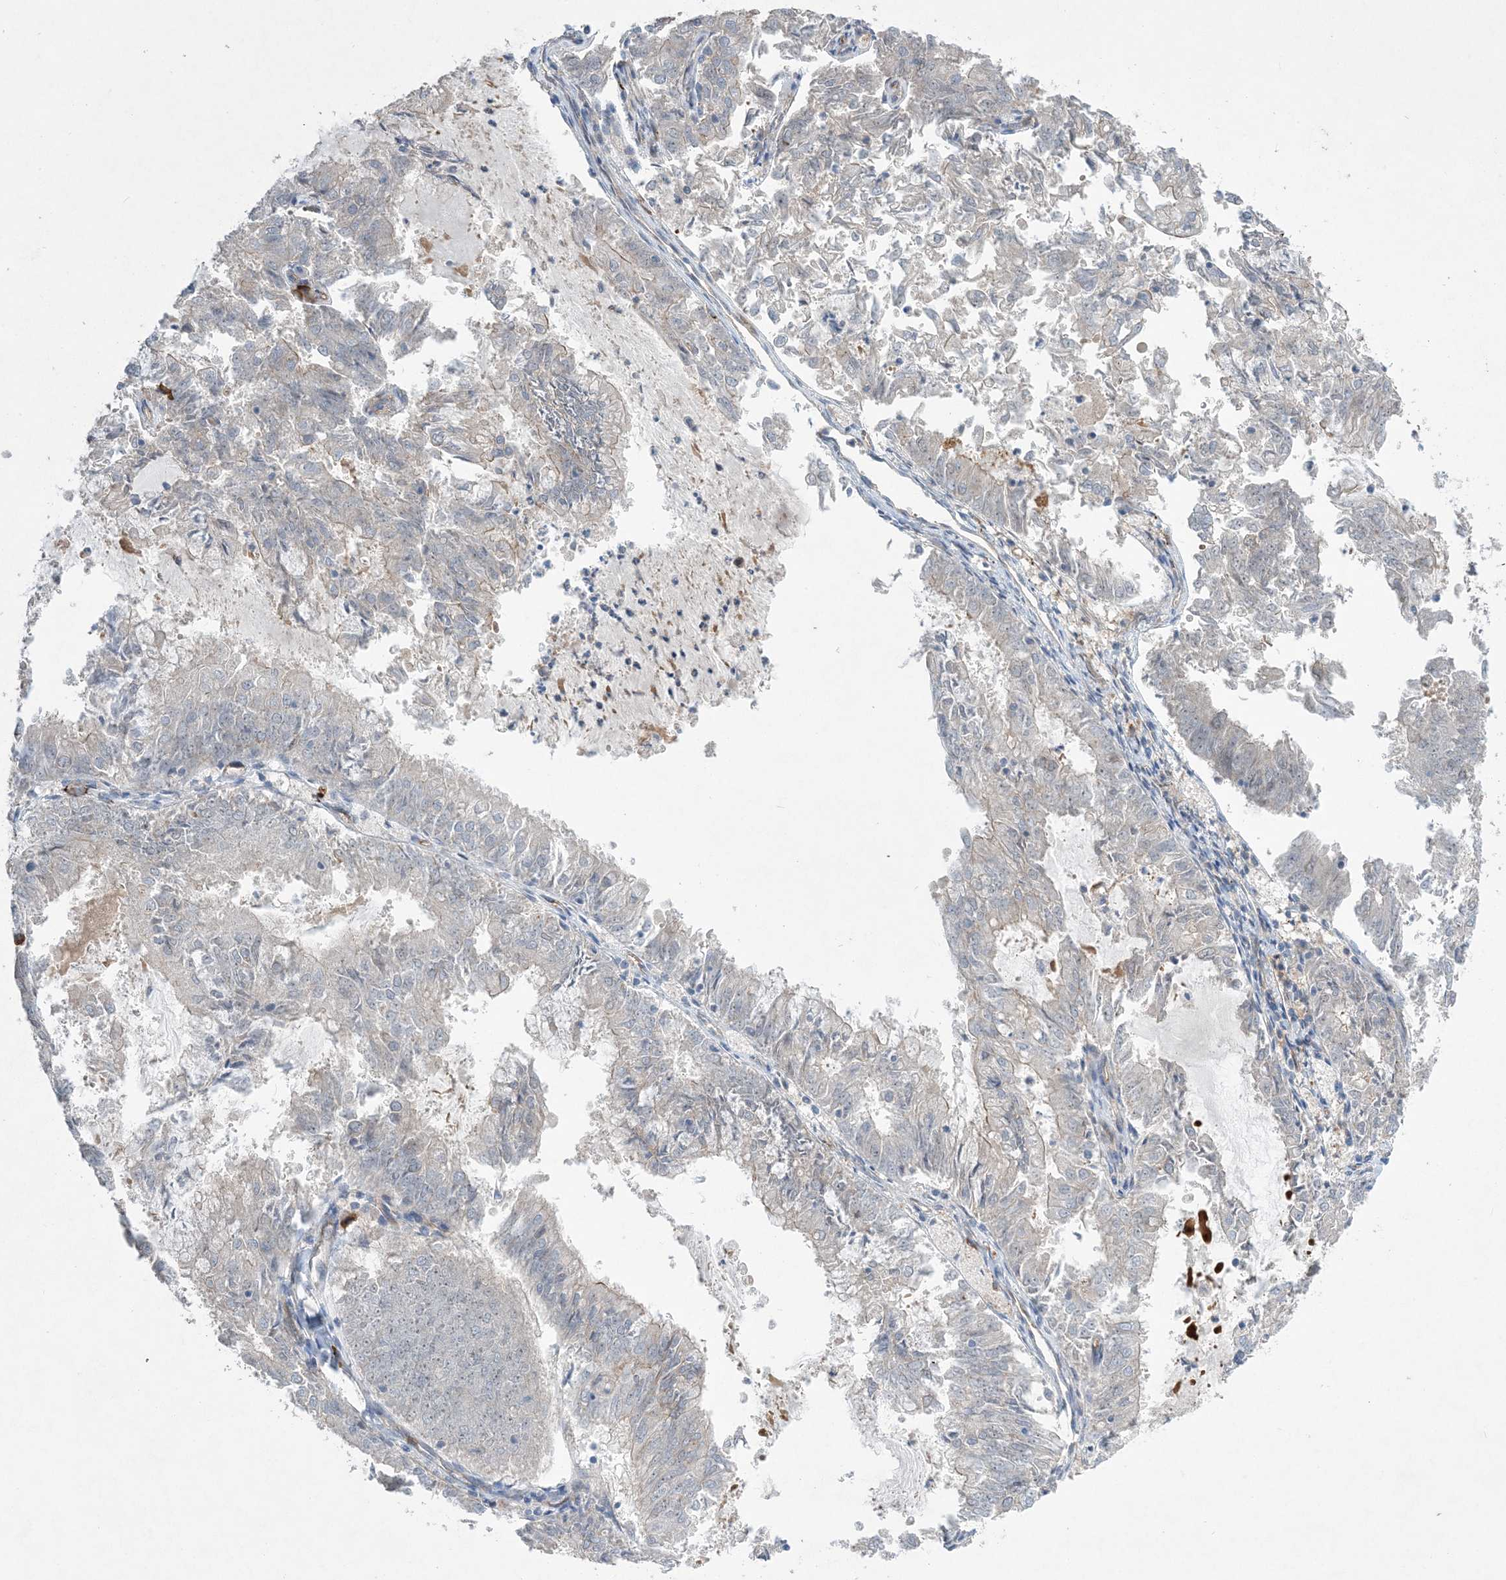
{"staining": {"intensity": "negative", "quantity": "none", "location": "none"}, "tissue": "endometrial cancer", "cell_type": "Tumor cells", "image_type": "cancer", "snomed": [{"axis": "morphology", "description": "Adenocarcinoma, NOS"}, {"axis": "topography", "description": "Endometrium"}], "caption": "A photomicrograph of human adenocarcinoma (endometrial) is negative for staining in tumor cells.", "gene": "AOC1", "patient": {"sex": "female", "age": 57}}